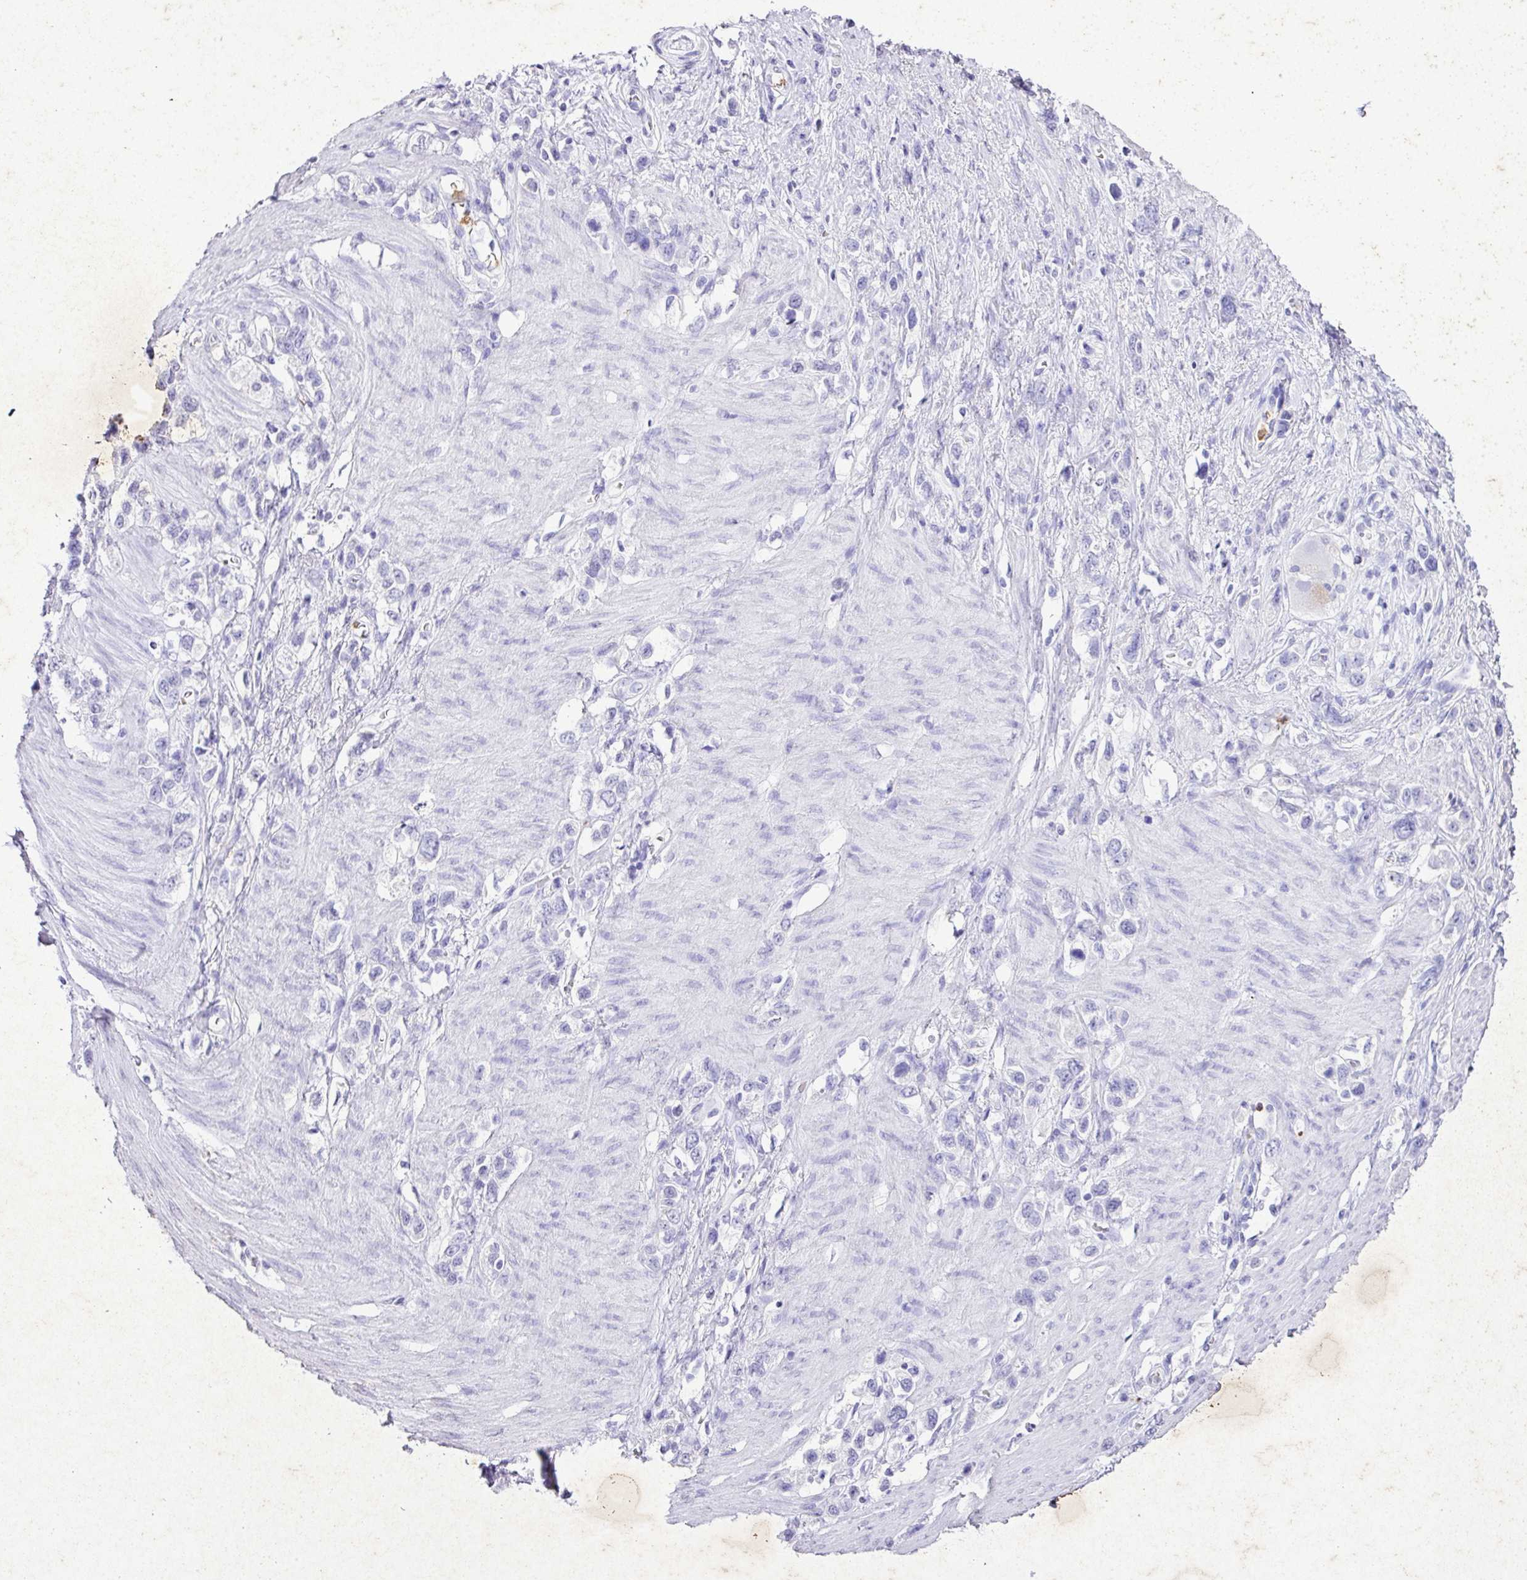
{"staining": {"intensity": "negative", "quantity": "none", "location": "none"}, "tissue": "stomach cancer", "cell_type": "Tumor cells", "image_type": "cancer", "snomed": [{"axis": "morphology", "description": "Adenocarcinoma, NOS"}, {"axis": "topography", "description": "Stomach"}], "caption": "Tumor cells show no significant expression in adenocarcinoma (stomach).", "gene": "KCNJ11", "patient": {"sex": "female", "age": 65}}